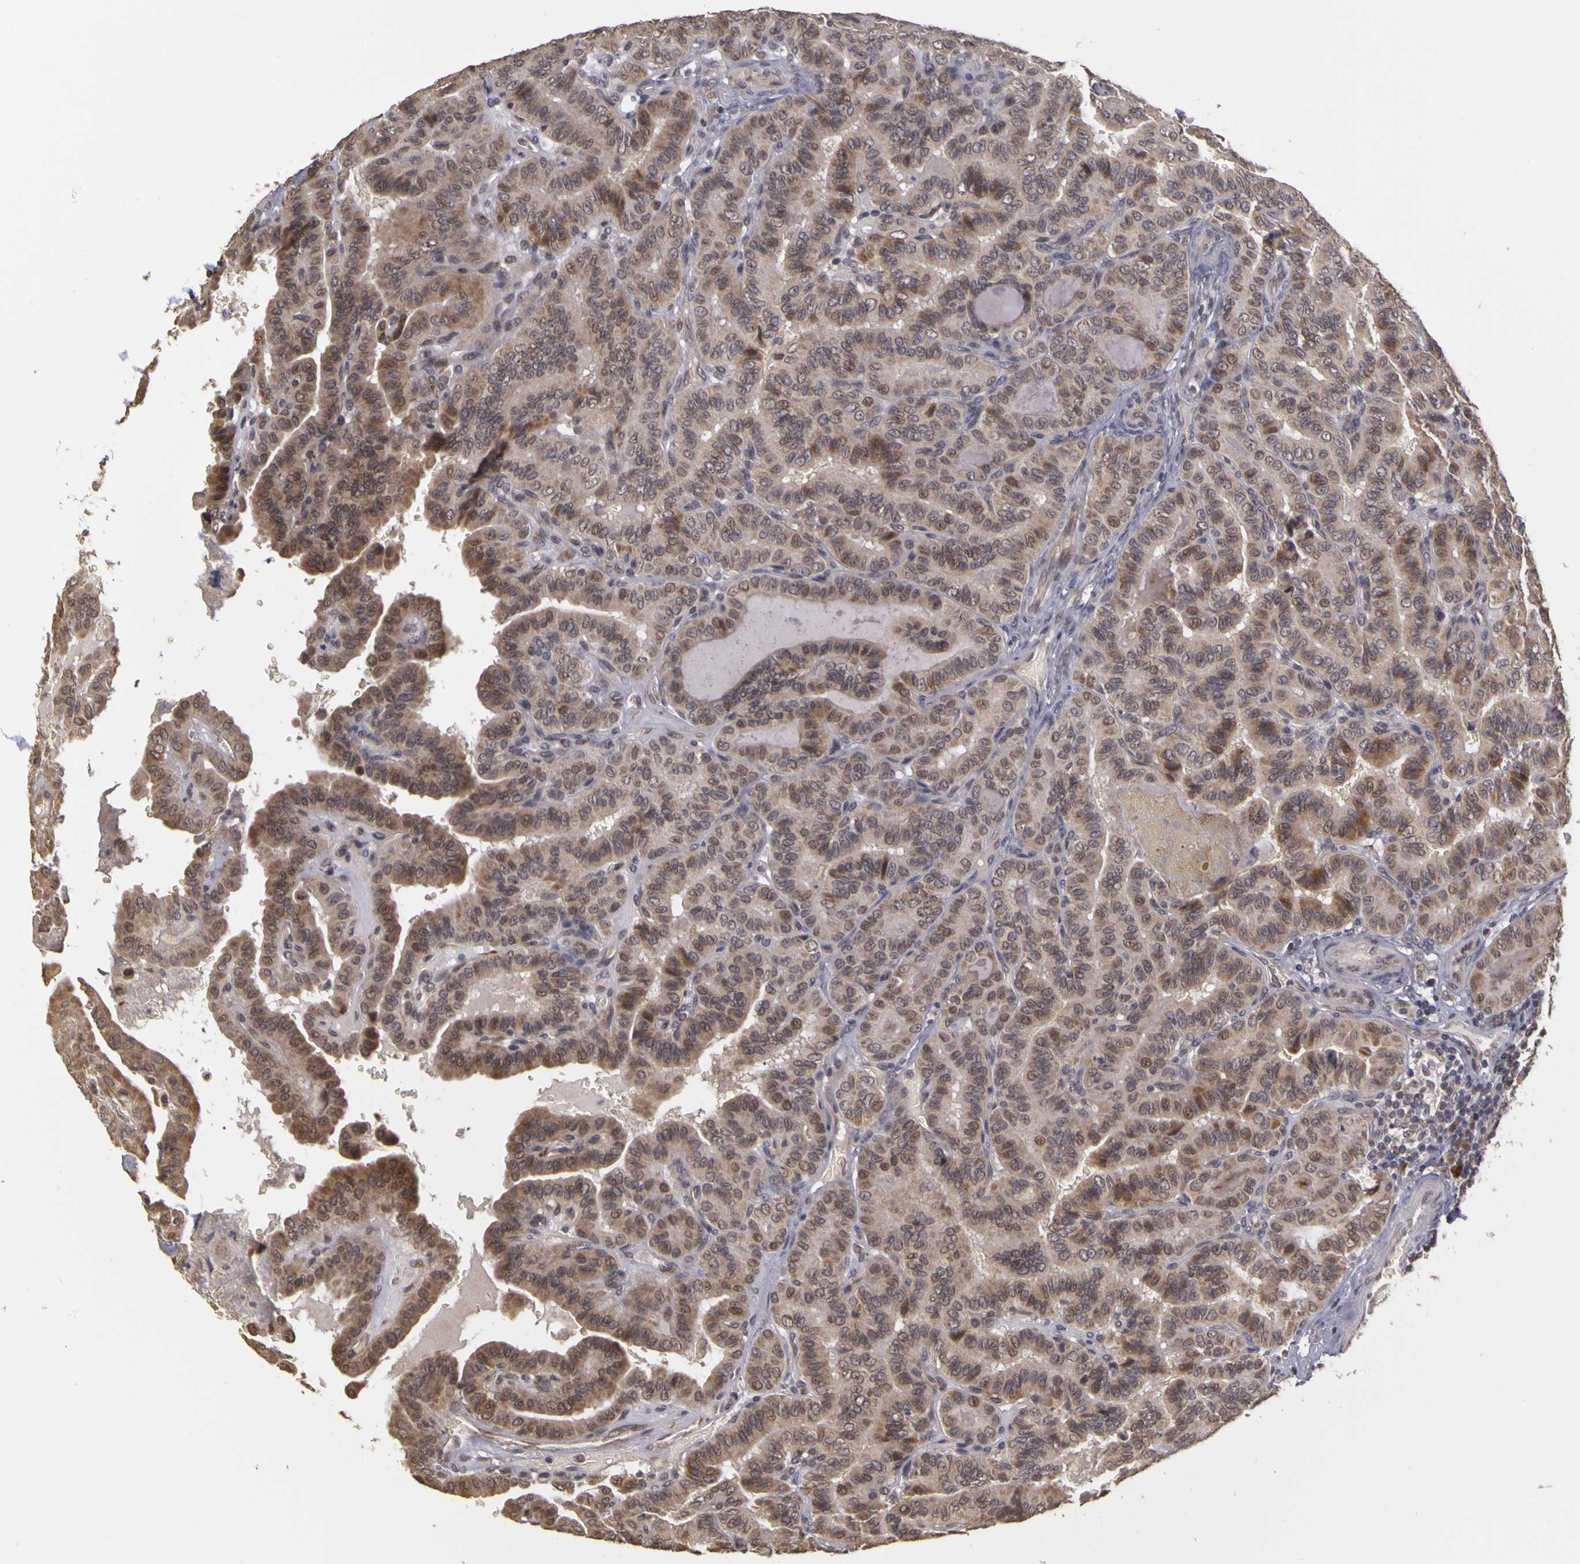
{"staining": {"intensity": "moderate", "quantity": "25%-75%", "location": "cytoplasmic/membranous"}, "tissue": "thyroid cancer", "cell_type": "Tumor cells", "image_type": "cancer", "snomed": [{"axis": "morphology", "description": "Papillary adenocarcinoma, NOS"}, {"axis": "topography", "description": "Thyroid gland"}], "caption": "A histopathology image of thyroid cancer (papillary adenocarcinoma) stained for a protein reveals moderate cytoplasmic/membranous brown staining in tumor cells.", "gene": "FRMD7", "patient": {"sex": "male", "age": 87}}